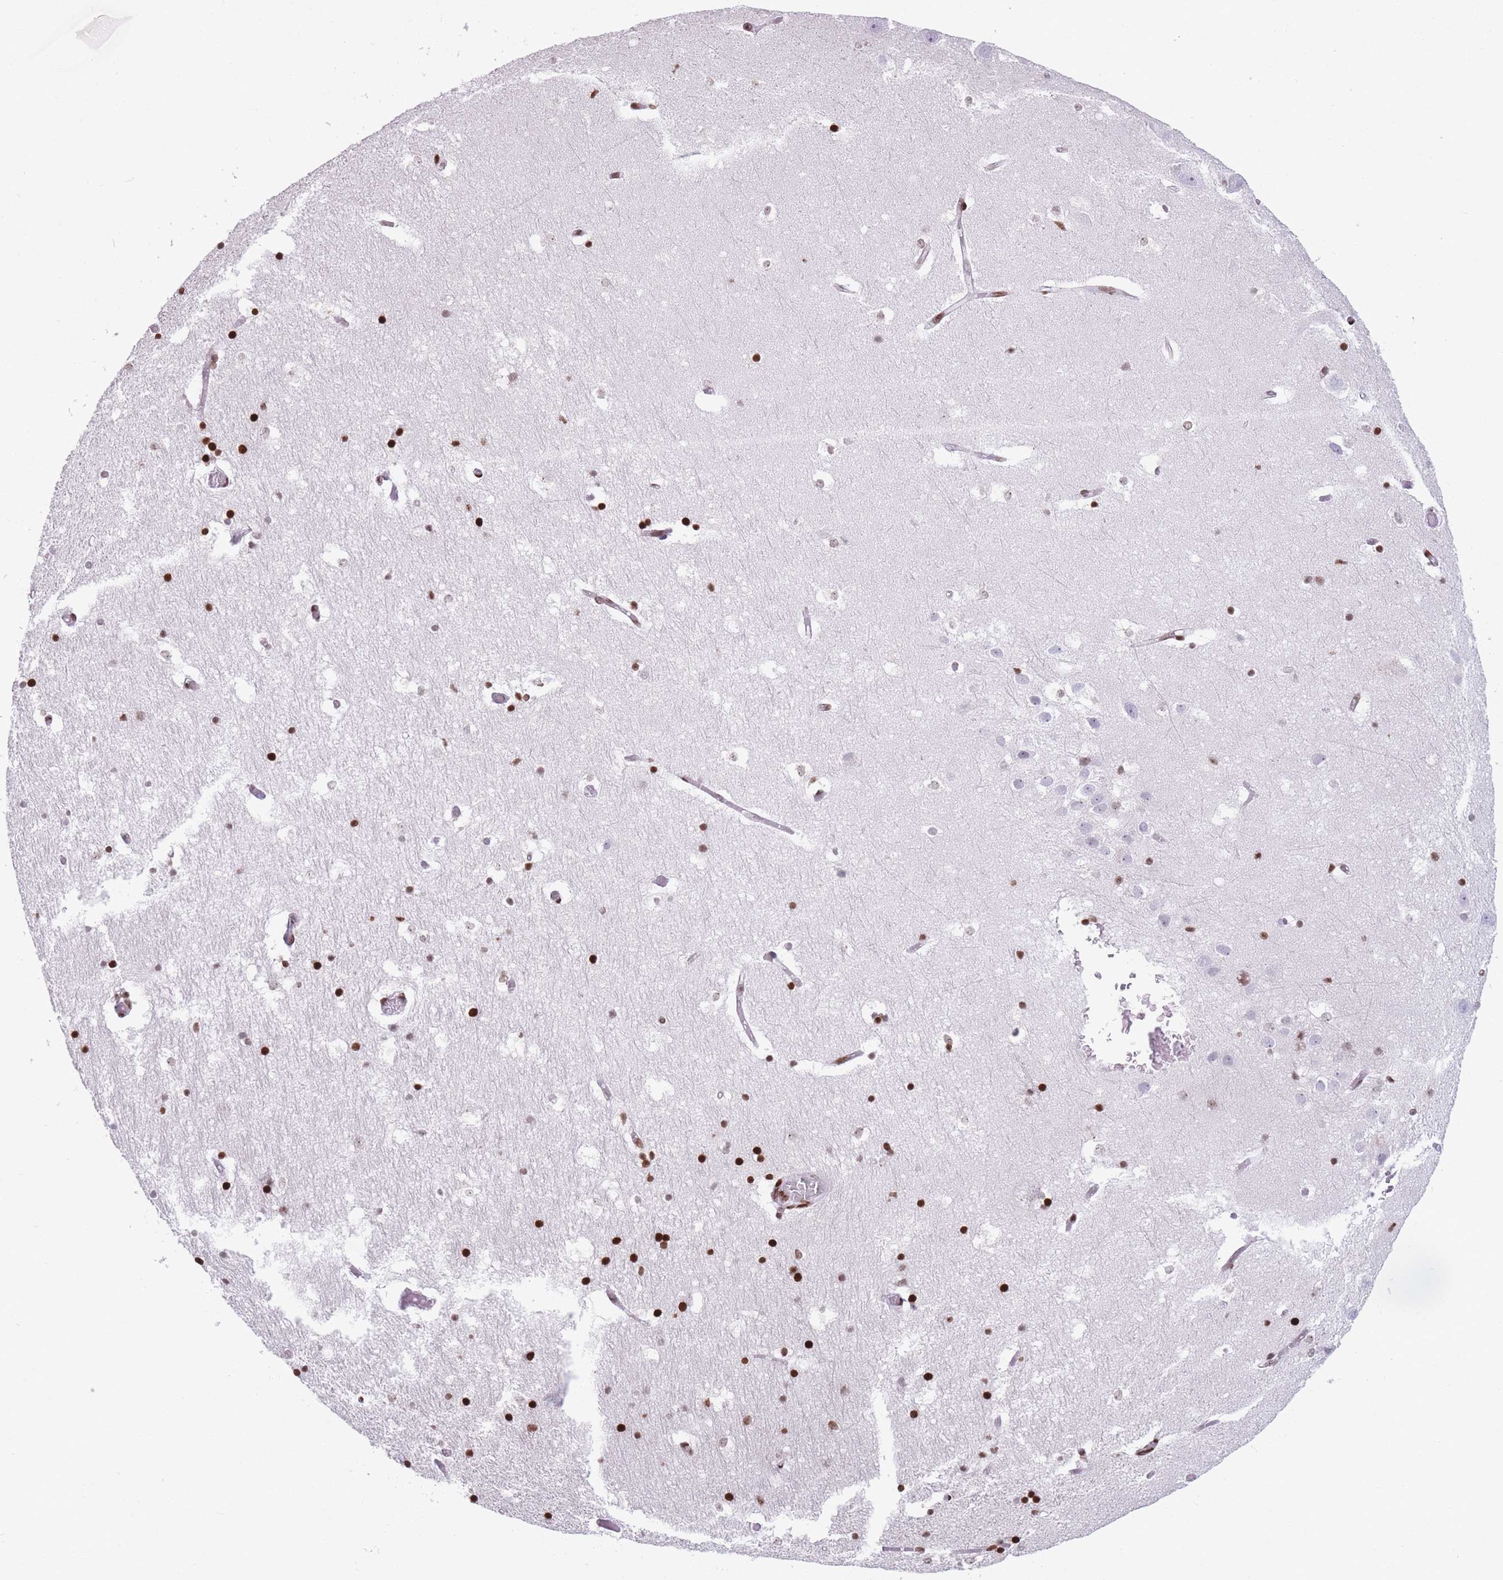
{"staining": {"intensity": "strong", "quantity": ">75%", "location": "nuclear"}, "tissue": "hippocampus", "cell_type": "Glial cells", "image_type": "normal", "snomed": [{"axis": "morphology", "description": "Normal tissue, NOS"}, {"axis": "topography", "description": "Hippocampus"}], "caption": "Unremarkable hippocampus reveals strong nuclear positivity in about >75% of glial cells, visualized by immunohistochemistry.", "gene": "AK9", "patient": {"sex": "female", "age": 52}}